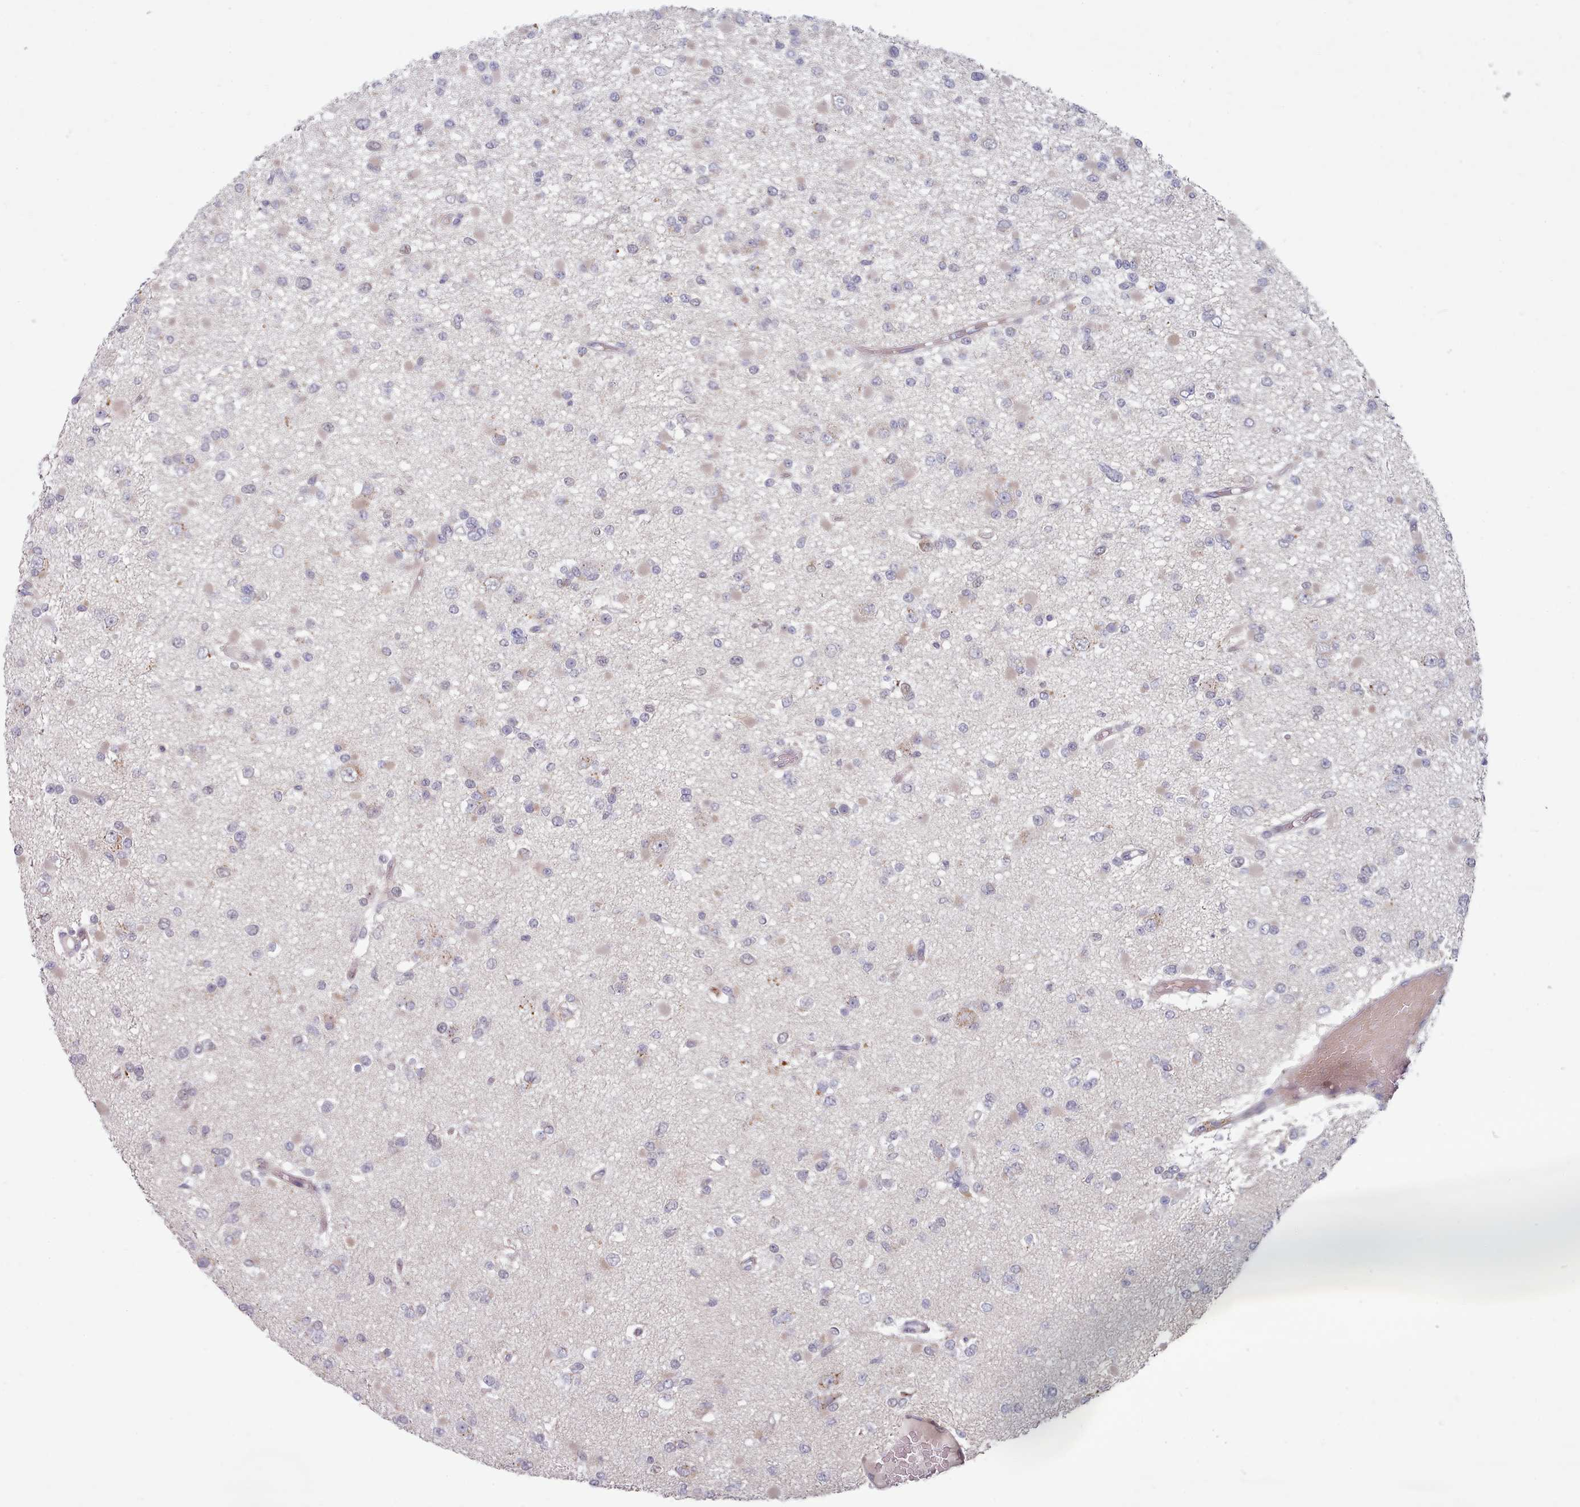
{"staining": {"intensity": "negative", "quantity": "none", "location": "none"}, "tissue": "glioma", "cell_type": "Tumor cells", "image_type": "cancer", "snomed": [{"axis": "morphology", "description": "Glioma, malignant, Low grade"}, {"axis": "topography", "description": "Brain"}], "caption": "The histopathology image demonstrates no significant staining in tumor cells of glioma.", "gene": "CLNS1A", "patient": {"sex": "female", "age": 22}}